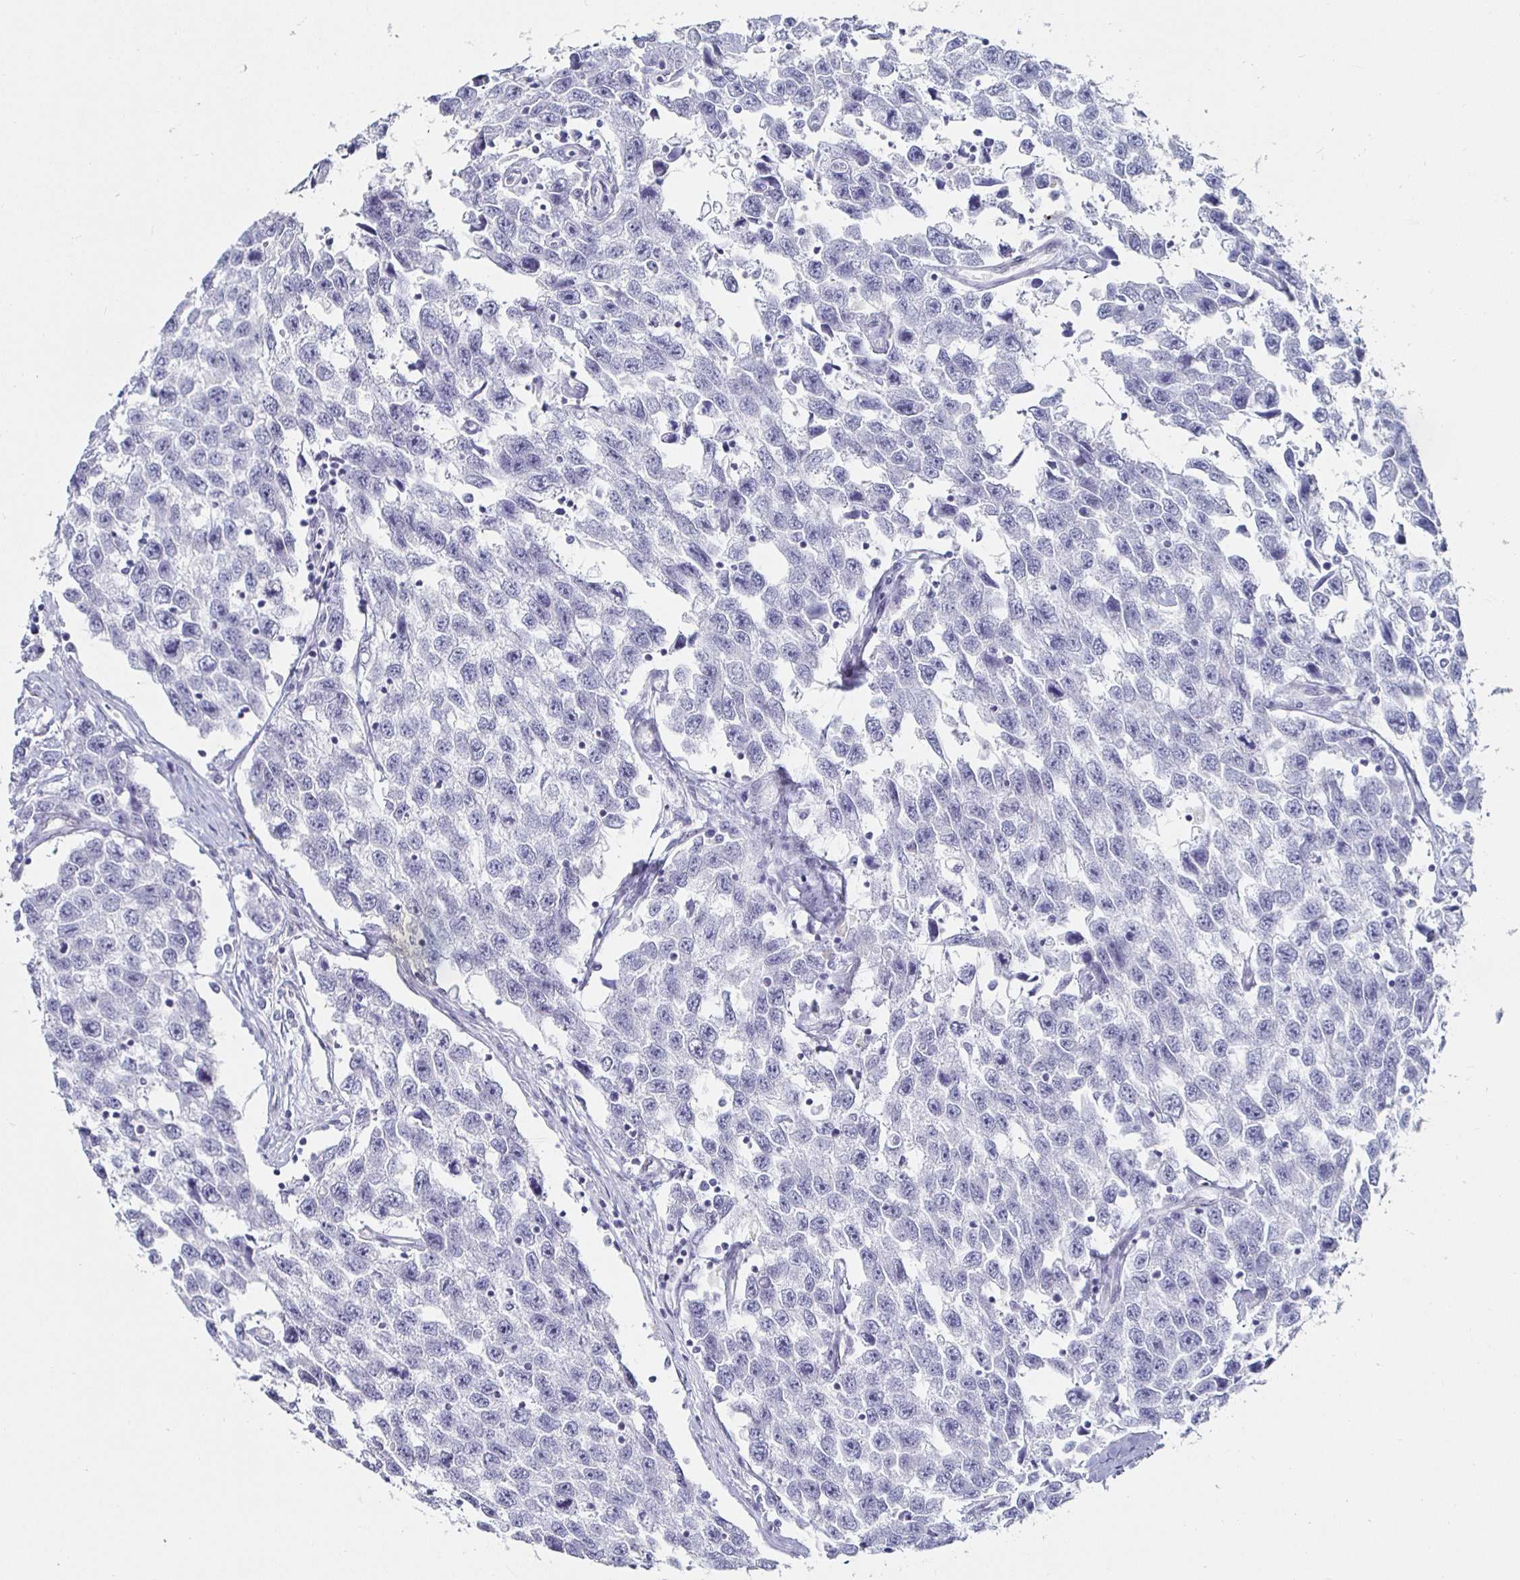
{"staining": {"intensity": "negative", "quantity": "none", "location": "none"}, "tissue": "testis cancer", "cell_type": "Tumor cells", "image_type": "cancer", "snomed": [{"axis": "morphology", "description": "Seminoma, NOS"}, {"axis": "topography", "description": "Testis"}], "caption": "A high-resolution photomicrograph shows immunohistochemistry (IHC) staining of seminoma (testis), which reveals no significant expression in tumor cells.", "gene": "KRT4", "patient": {"sex": "male", "age": 33}}